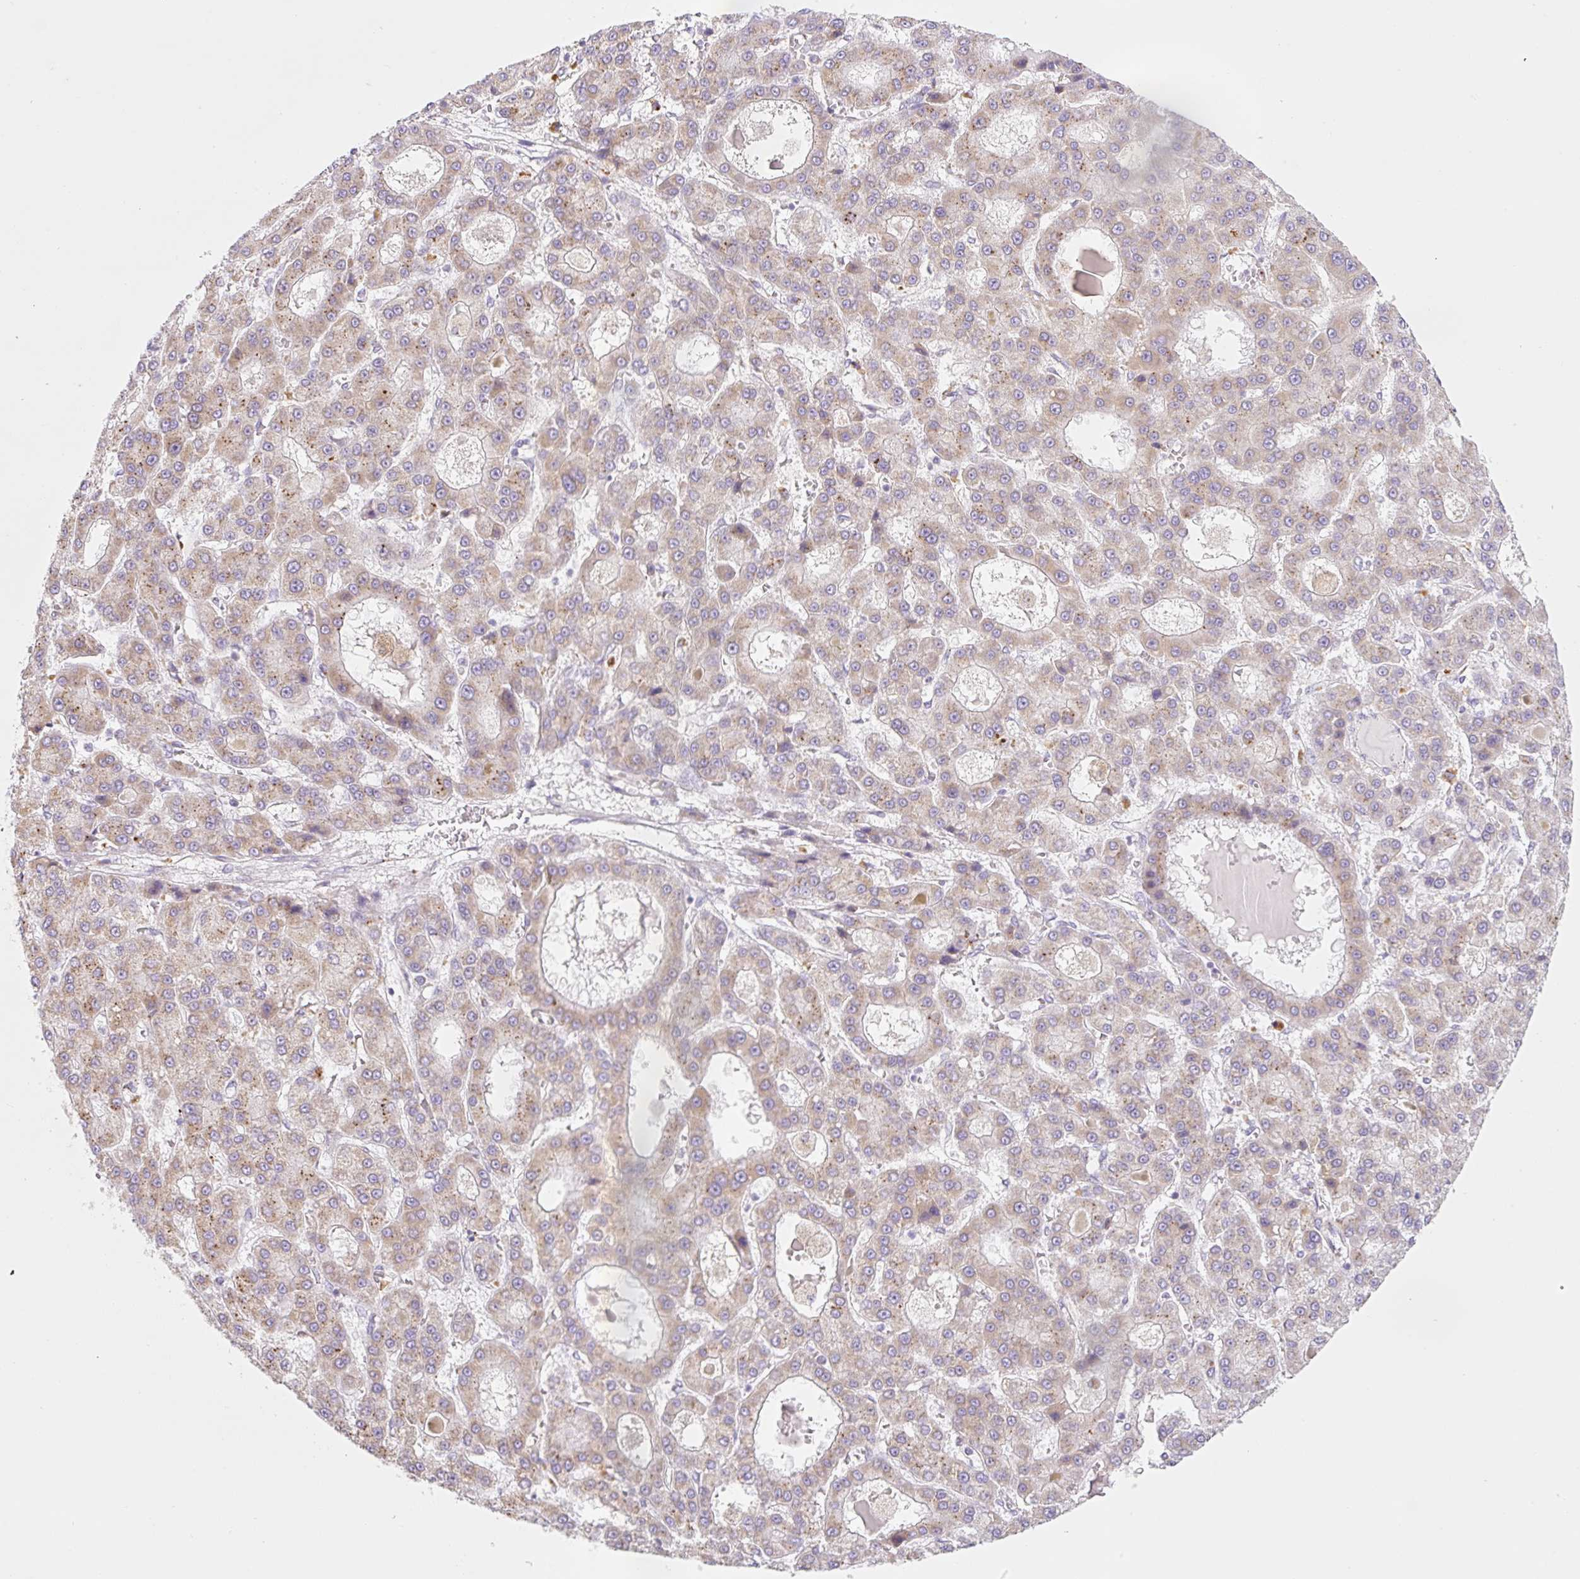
{"staining": {"intensity": "weak", "quantity": ">75%", "location": "cytoplasmic/membranous"}, "tissue": "liver cancer", "cell_type": "Tumor cells", "image_type": "cancer", "snomed": [{"axis": "morphology", "description": "Carcinoma, Hepatocellular, NOS"}, {"axis": "topography", "description": "Liver"}], "caption": "Human hepatocellular carcinoma (liver) stained for a protein (brown) reveals weak cytoplasmic/membranous positive expression in approximately >75% of tumor cells.", "gene": "CLEC3A", "patient": {"sex": "male", "age": 70}}